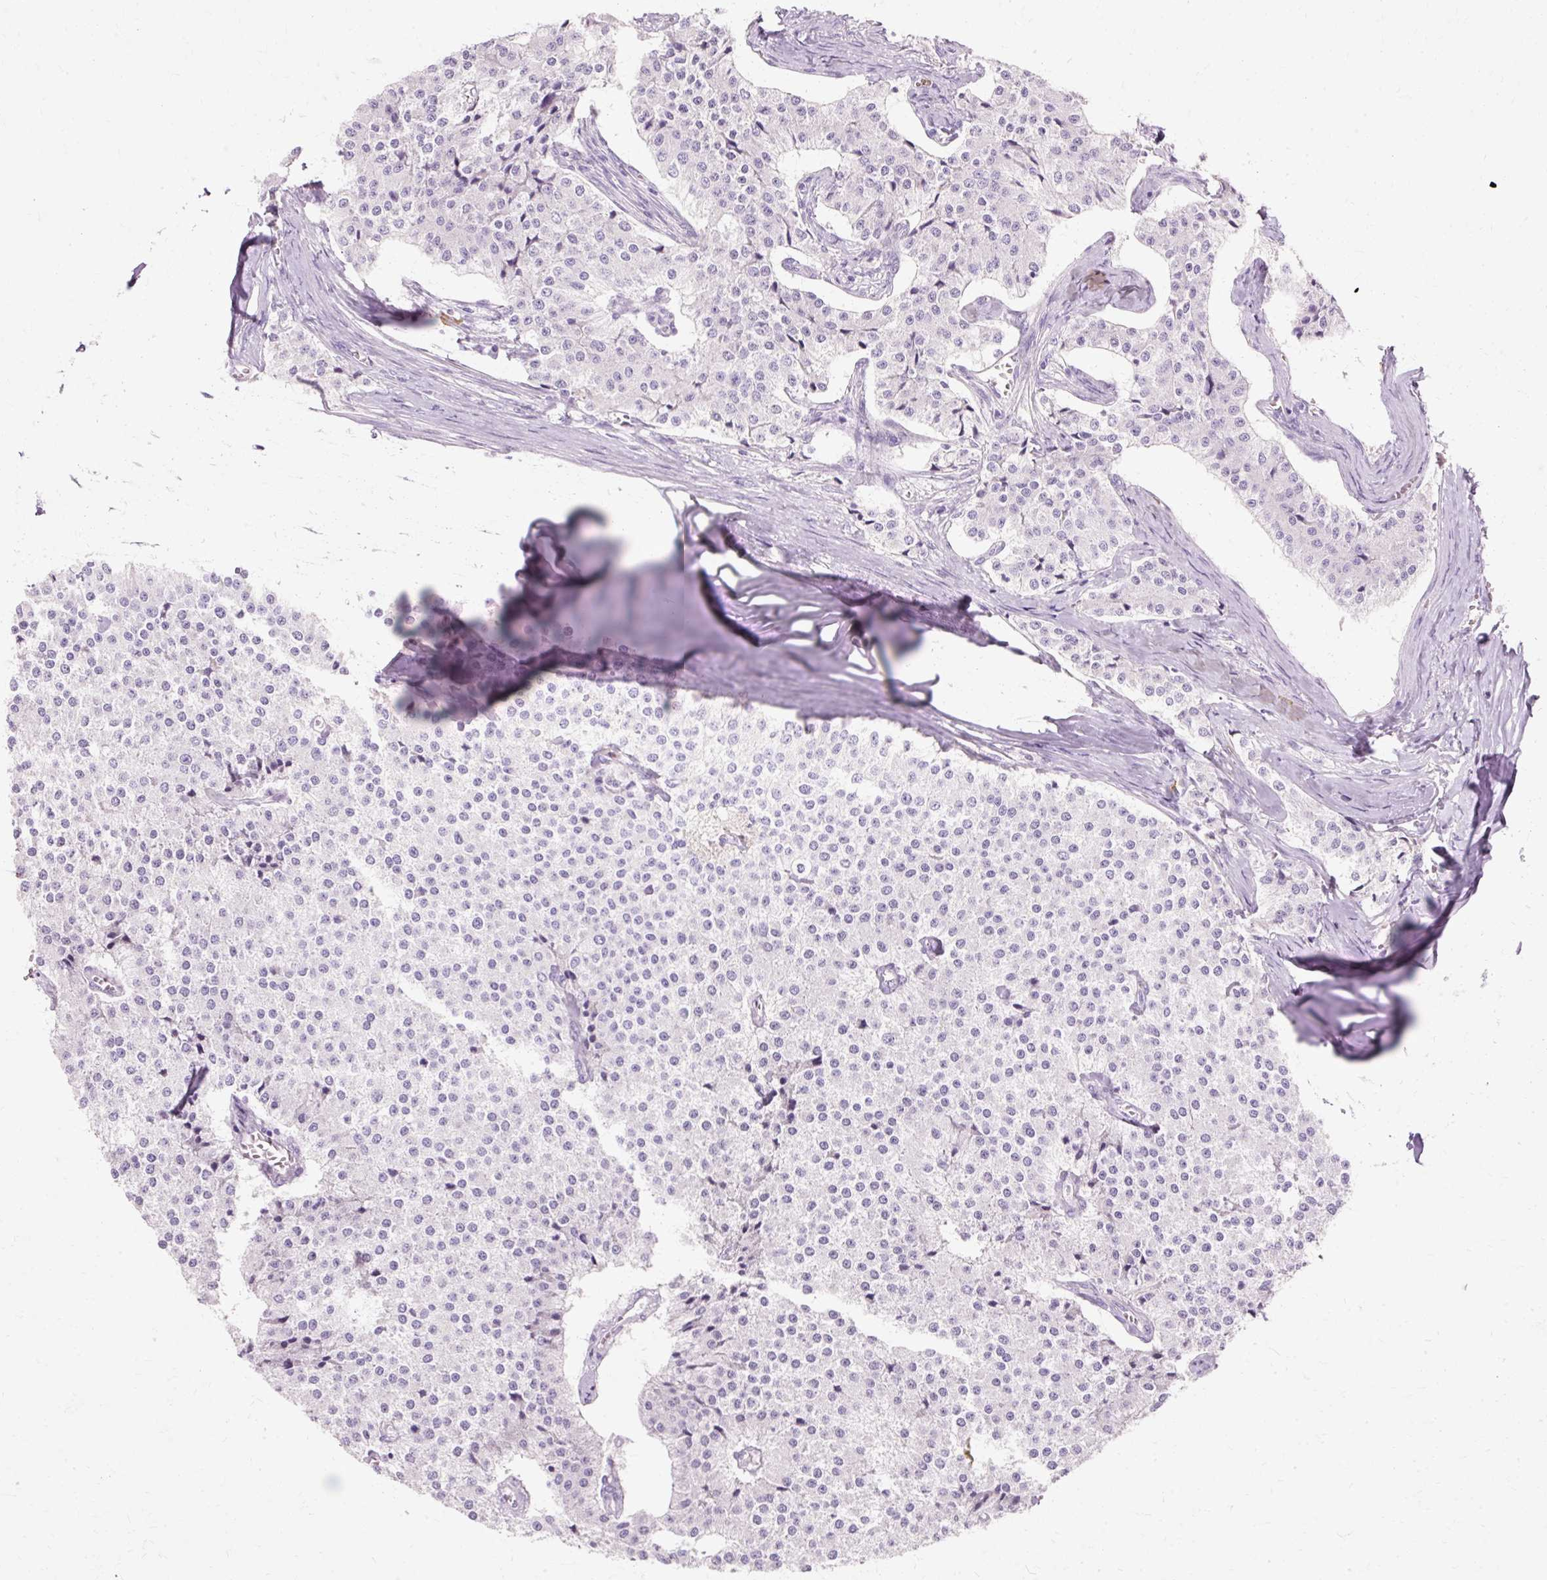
{"staining": {"intensity": "negative", "quantity": "none", "location": "none"}, "tissue": "carcinoid", "cell_type": "Tumor cells", "image_type": "cancer", "snomed": [{"axis": "morphology", "description": "Carcinoid, malignant, NOS"}, {"axis": "topography", "description": "Colon"}], "caption": "The IHC photomicrograph has no significant positivity in tumor cells of carcinoid tissue.", "gene": "DEFA1", "patient": {"sex": "female", "age": 52}}